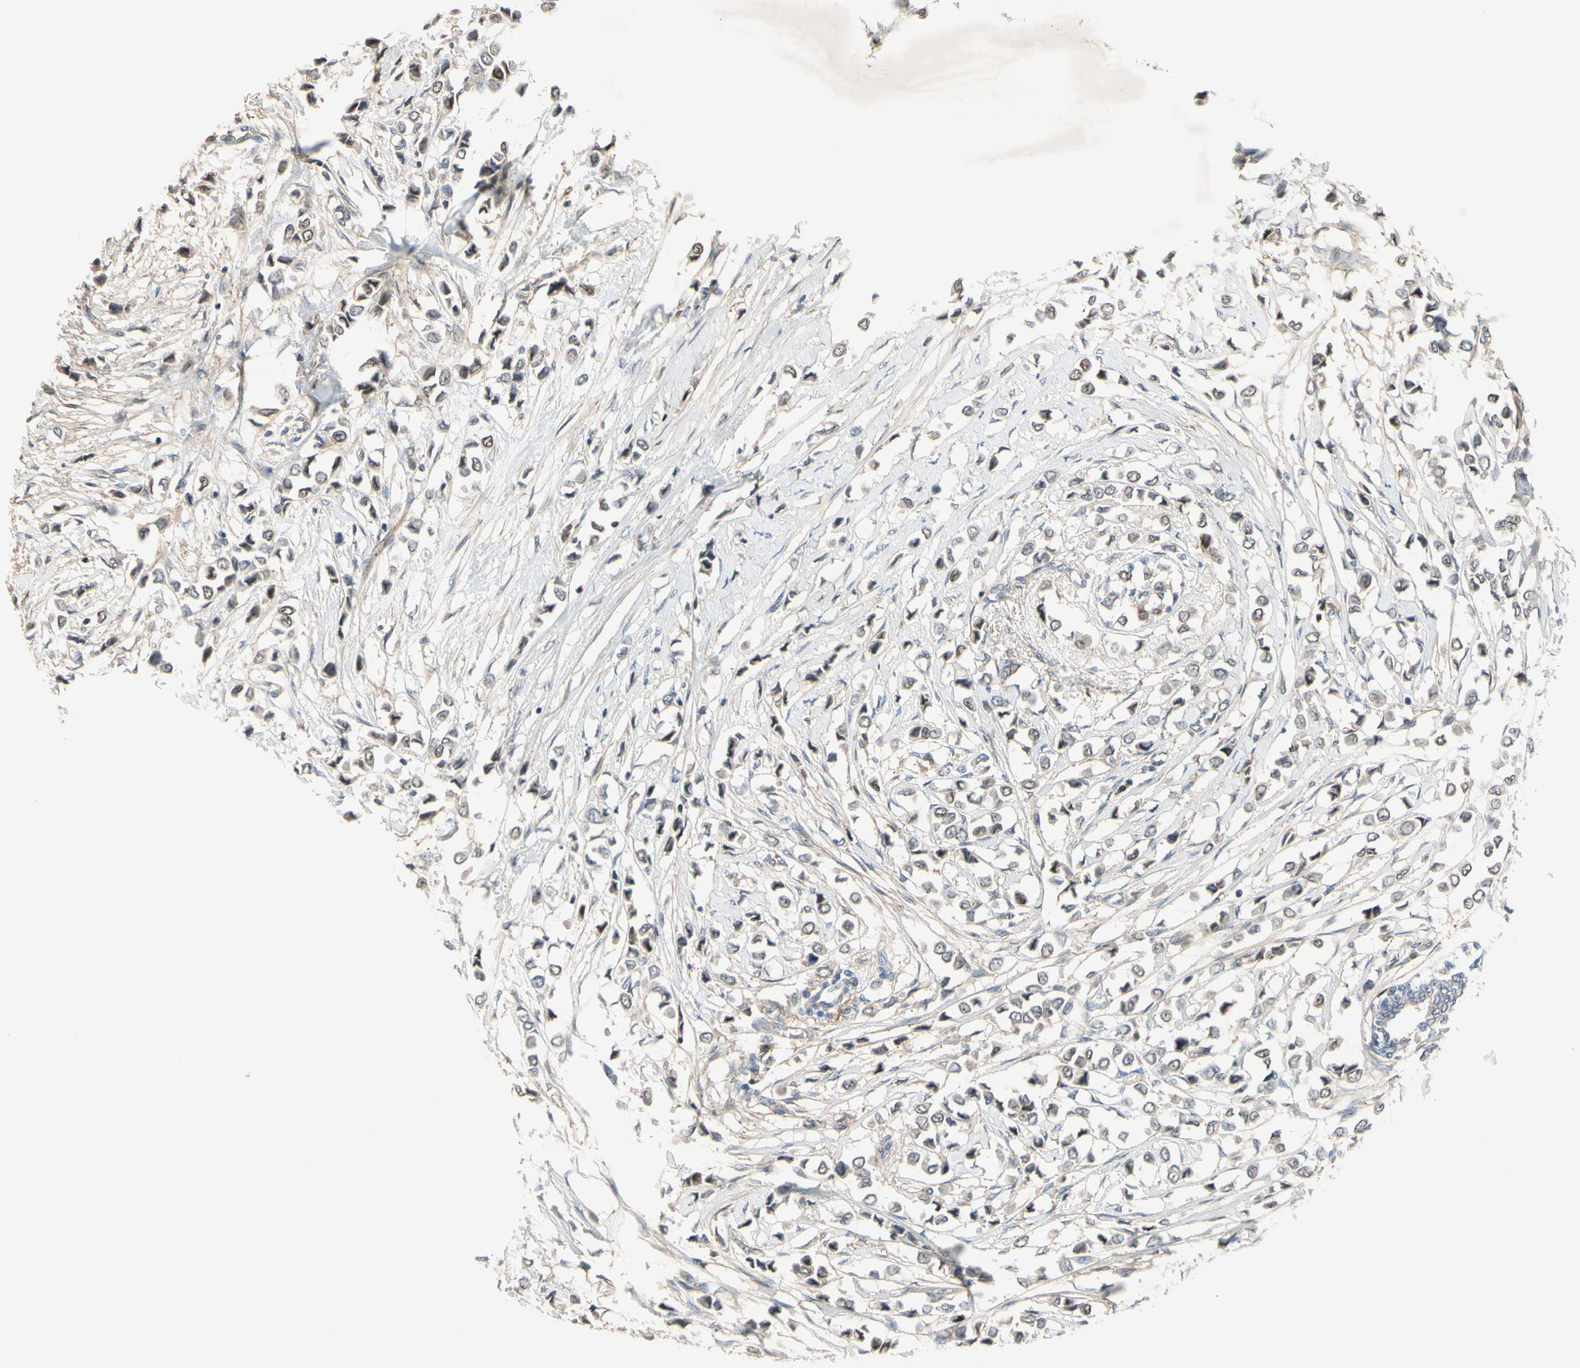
{"staining": {"intensity": "weak", "quantity": "25%-75%", "location": "cytoplasmic/membranous"}, "tissue": "breast cancer", "cell_type": "Tumor cells", "image_type": "cancer", "snomed": [{"axis": "morphology", "description": "Lobular carcinoma"}, {"axis": "topography", "description": "Breast"}], "caption": "Breast lobular carcinoma tissue displays weak cytoplasmic/membranous staining in about 25%-75% of tumor cells The staining is performed using DAB (3,3'-diaminobenzidine) brown chromogen to label protein expression. The nuclei are counter-stained blue using hematoxylin.", "gene": "NFYA", "patient": {"sex": "female", "age": 51}}